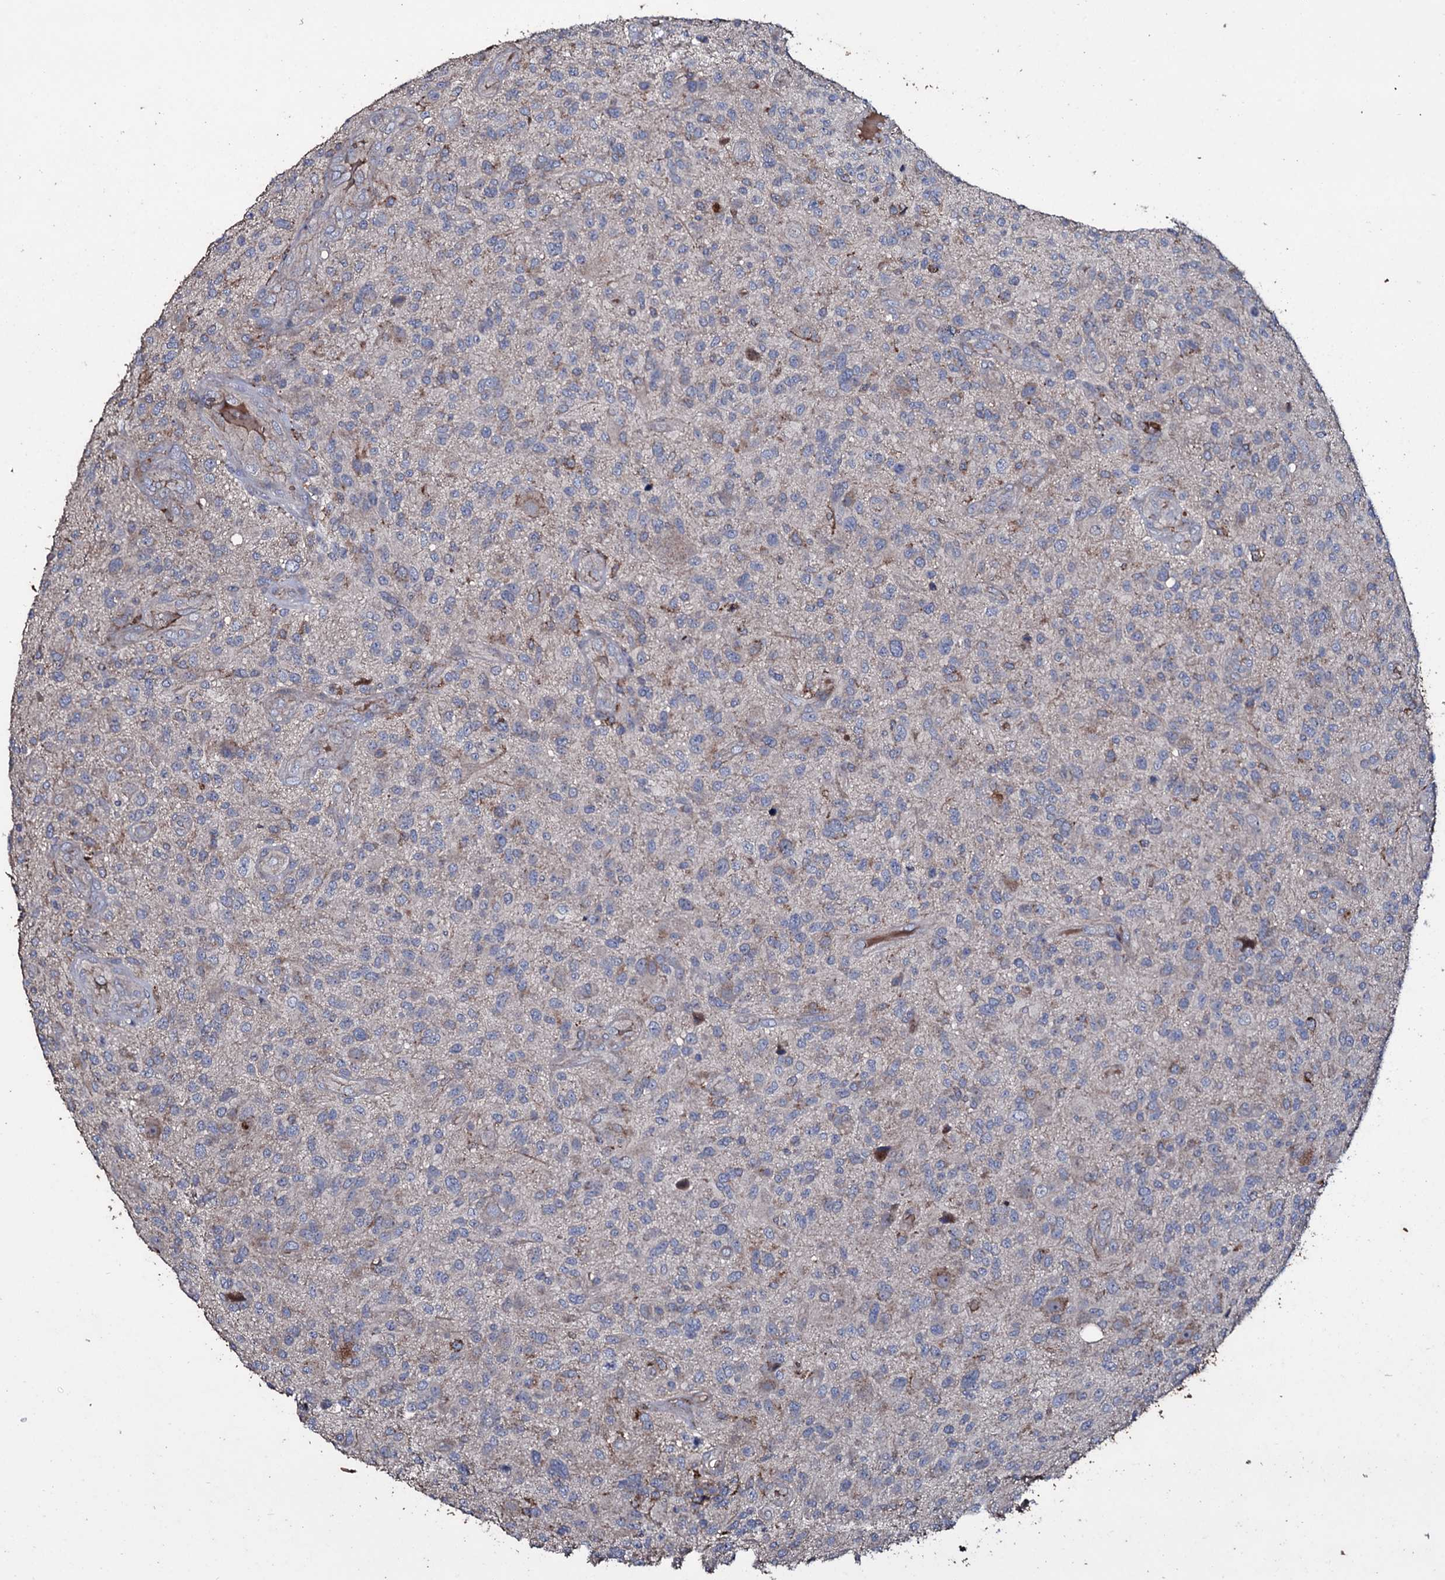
{"staining": {"intensity": "negative", "quantity": "none", "location": "none"}, "tissue": "glioma", "cell_type": "Tumor cells", "image_type": "cancer", "snomed": [{"axis": "morphology", "description": "Glioma, malignant, High grade"}, {"axis": "topography", "description": "Brain"}], "caption": "Immunohistochemical staining of human glioma demonstrates no significant staining in tumor cells.", "gene": "ZSWIM8", "patient": {"sex": "male", "age": 47}}